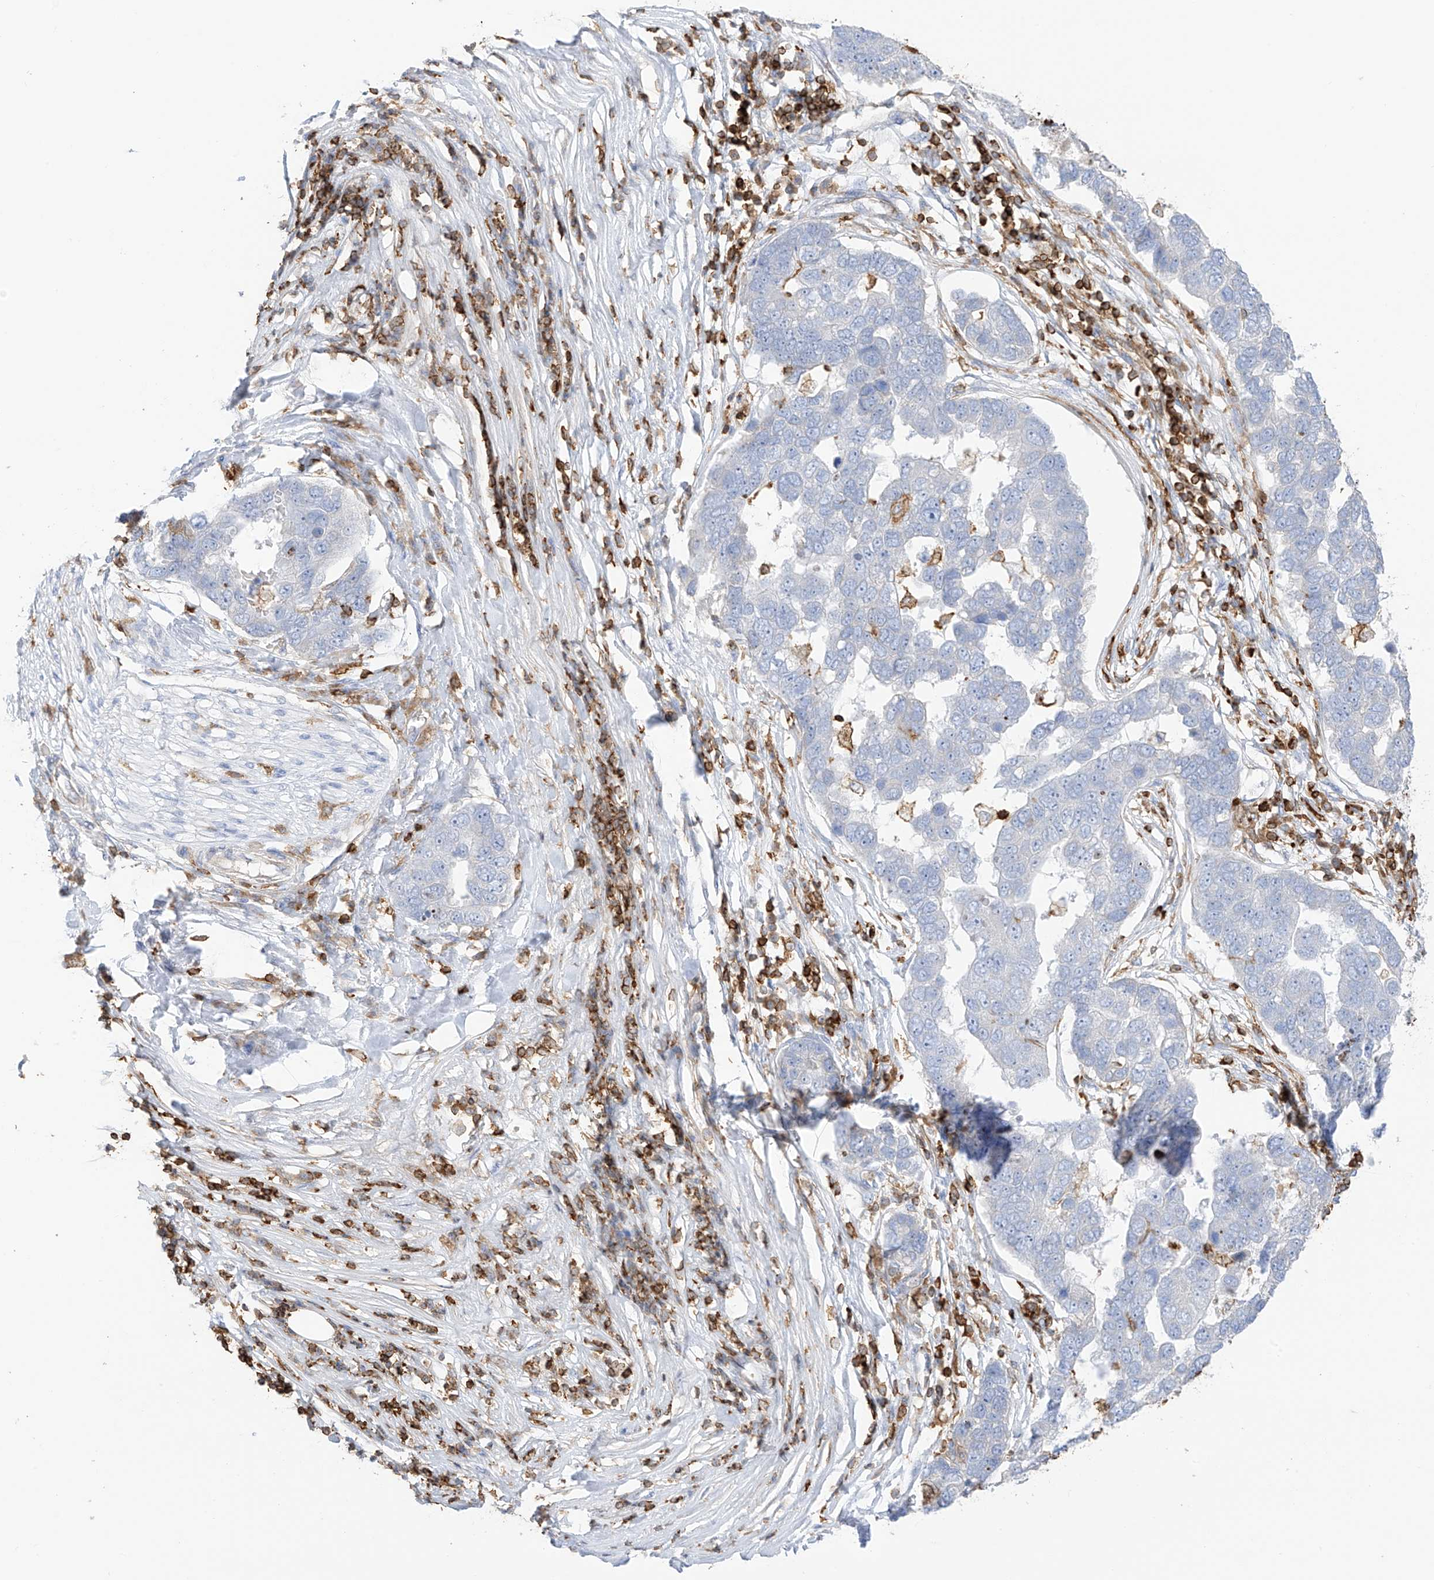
{"staining": {"intensity": "negative", "quantity": "none", "location": "none"}, "tissue": "pancreatic cancer", "cell_type": "Tumor cells", "image_type": "cancer", "snomed": [{"axis": "morphology", "description": "Adenocarcinoma, NOS"}, {"axis": "topography", "description": "Pancreas"}], "caption": "Immunohistochemistry (IHC) micrograph of human pancreatic adenocarcinoma stained for a protein (brown), which shows no expression in tumor cells.", "gene": "ARHGAP25", "patient": {"sex": "female", "age": 61}}